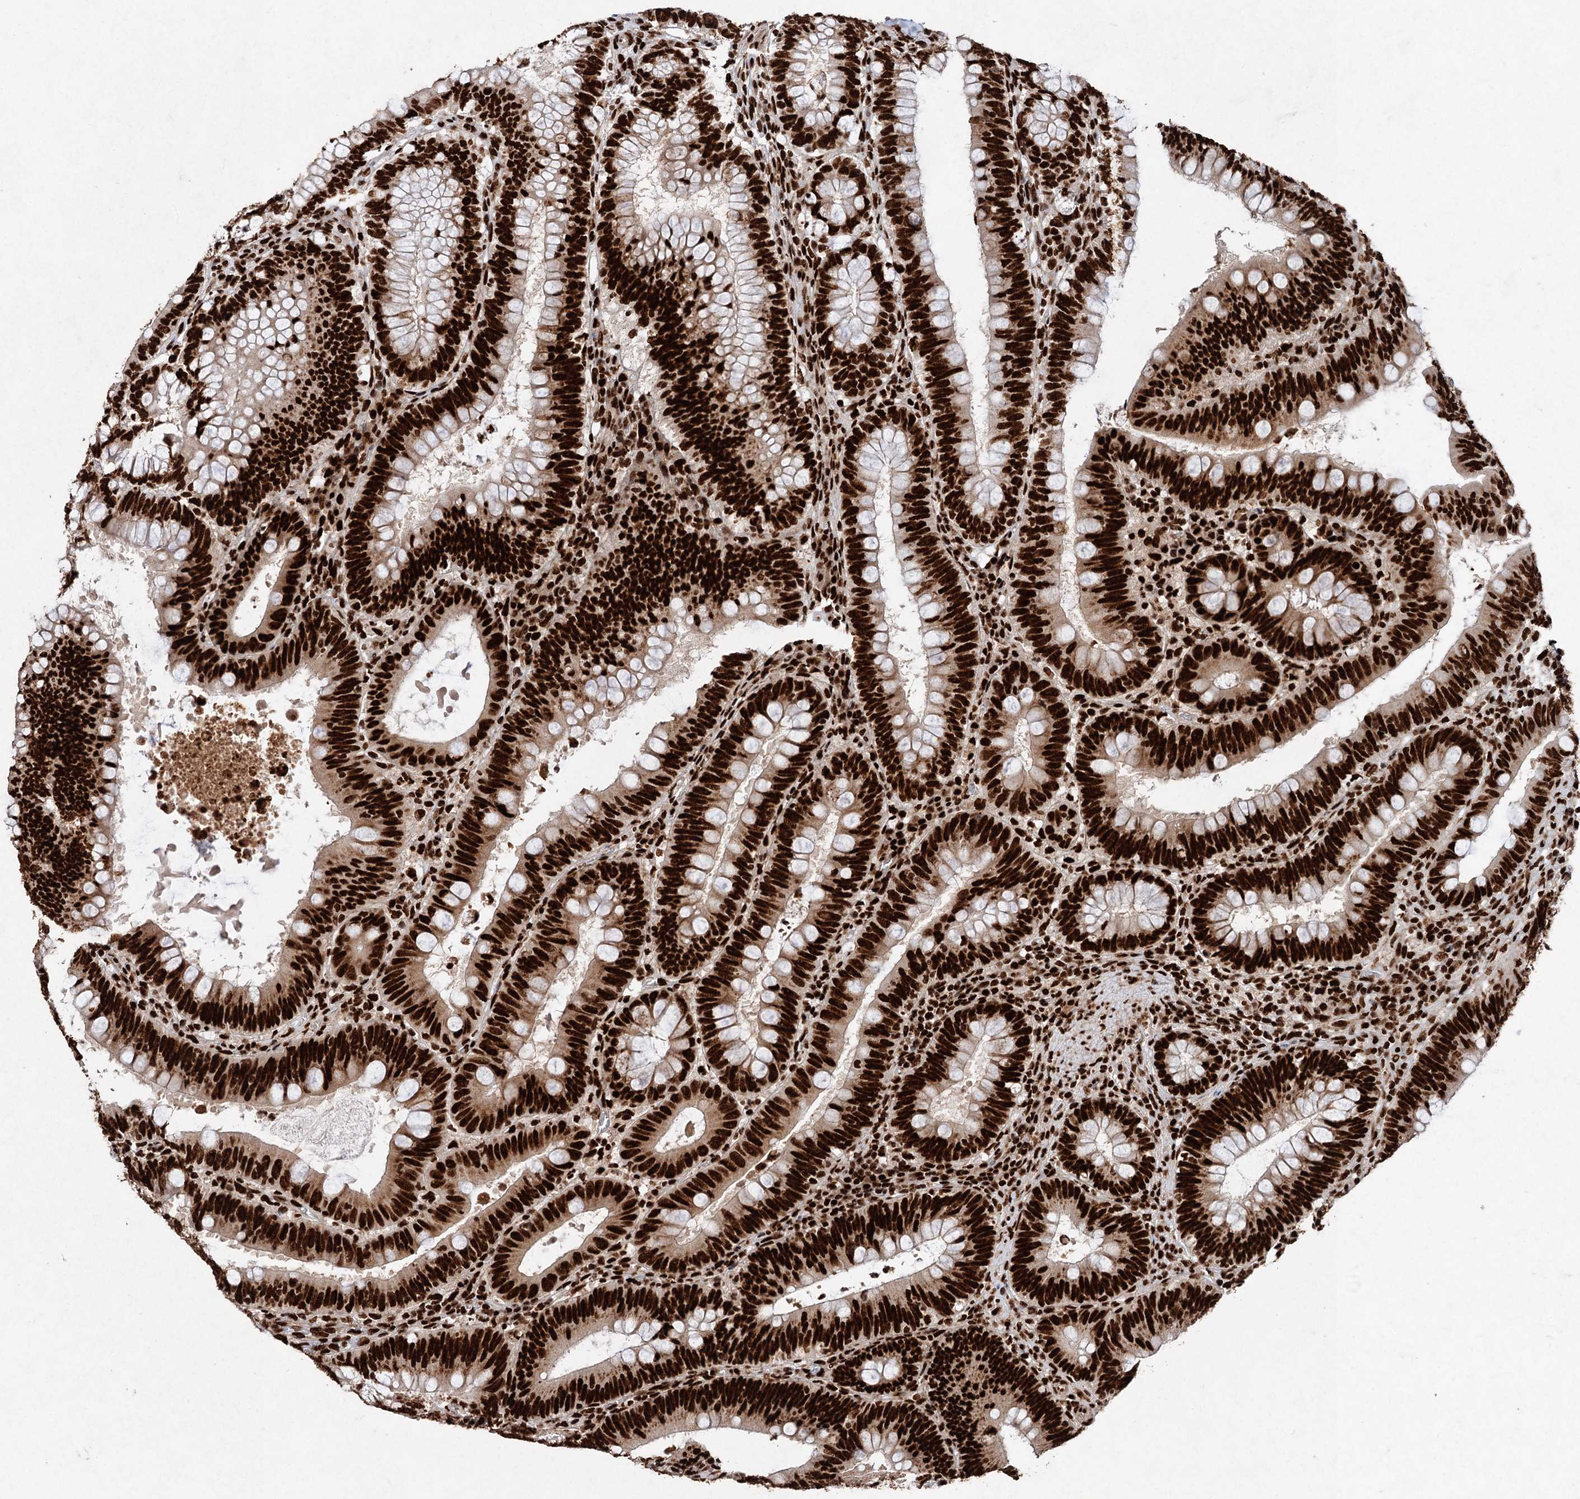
{"staining": {"intensity": "strong", "quantity": ">75%", "location": "nuclear"}, "tissue": "colorectal cancer", "cell_type": "Tumor cells", "image_type": "cancer", "snomed": [{"axis": "morphology", "description": "Normal tissue, NOS"}, {"axis": "topography", "description": "Colon"}], "caption": "There is high levels of strong nuclear staining in tumor cells of colorectal cancer, as demonstrated by immunohistochemical staining (brown color).", "gene": "MATR3", "patient": {"sex": "female", "age": 82}}